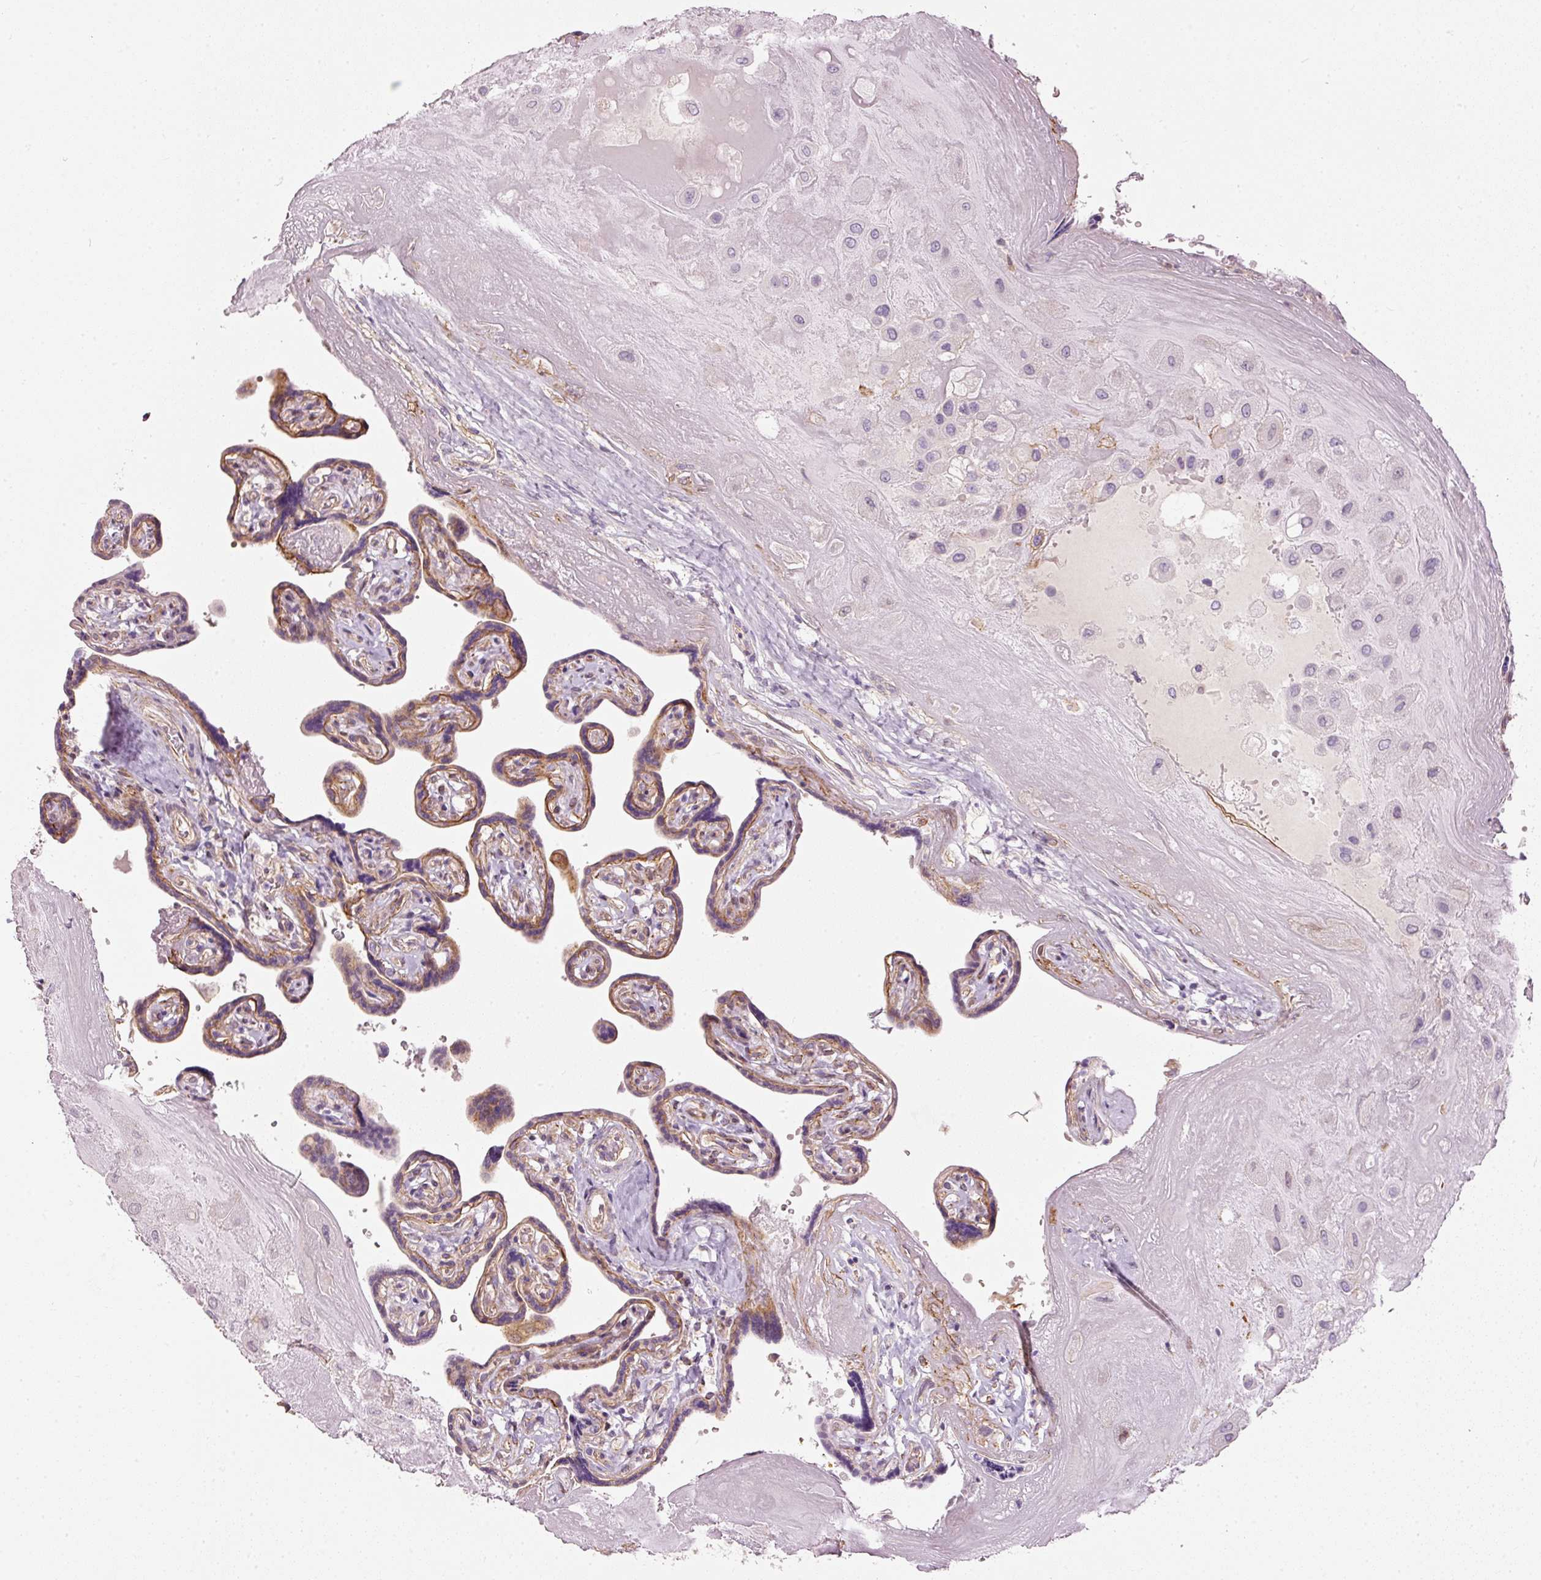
{"staining": {"intensity": "negative", "quantity": "none", "location": "none"}, "tissue": "placenta", "cell_type": "Decidual cells", "image_type": "normal", "snomed": [{"axis": "morphology", "description": "Normal tissue, NOS"}, {"axis": "topography", "description": "Placenta"}], "caption": "An immunohistochemistry (IHC) image of benign placenta is shown. There is no staining in decidual cells of placenta. (DAB IHC, high magnification).", "gene": "OSR2", "patient": {"sex": "female", "age": 32}}